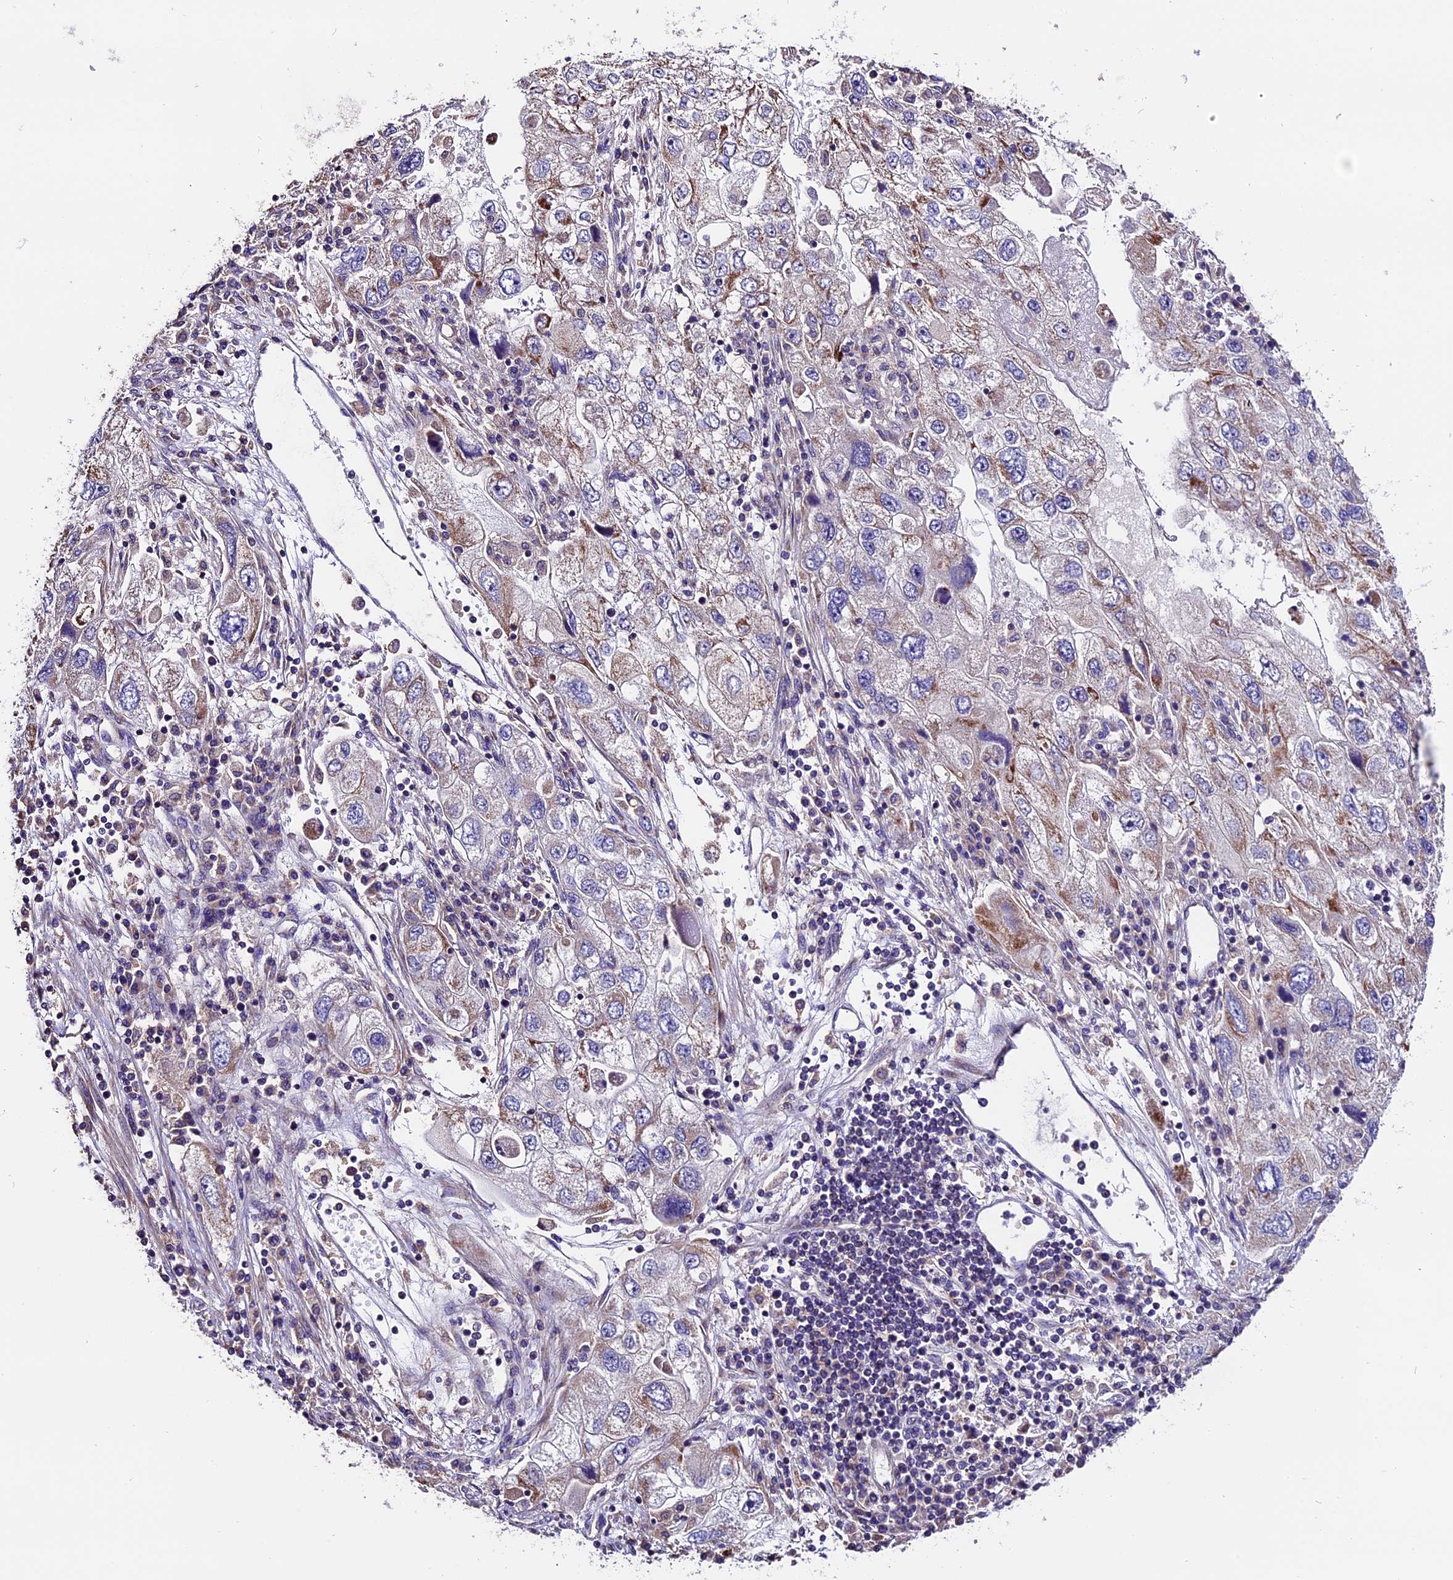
{"staining": {"intensity": "negative", "quantity": "none", "location": "none"}, "tissue": "endometrial cancer", "cell_type": "Tumor cells", "image_type": "cancer", "snomed": [{"axis": "morphology", "description": "Adenocarcinoma, NOS"}, {"axis": "topography", "description": "Endometrium"}], "caption": "Immunohistochemistry (IHC) of endometrial cancer reveals no expression in tumor cells. The staining was performed using DAB to visualize the protein expression in brown, while the nuclei were stained in blue with hematoxylin (Magnification: 20x).", "gene": "DDX28", "patient": {"sex": "female", "age": 49}}